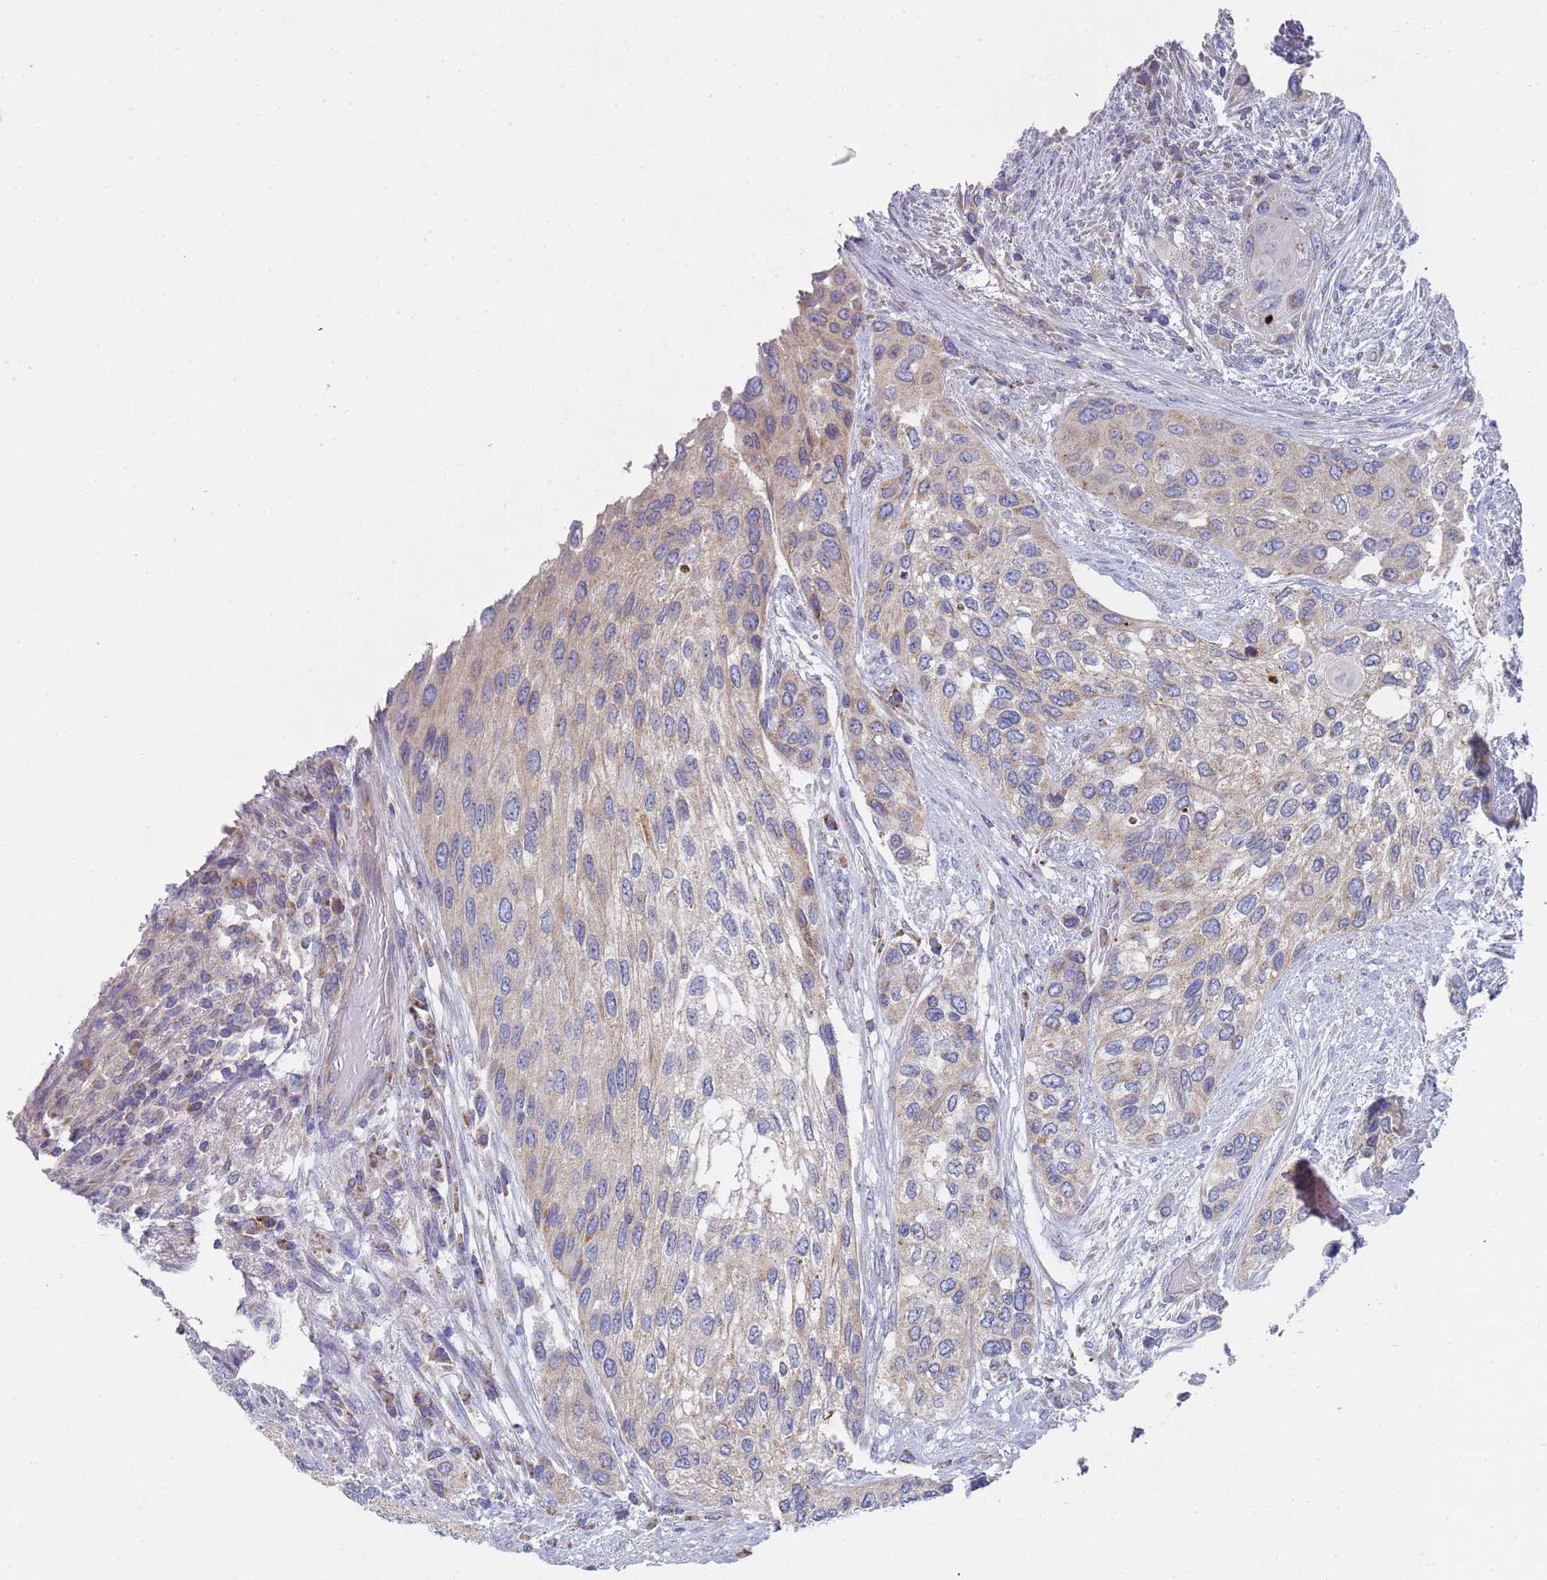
{"staining": {"intensity": "weak", "quantity": "25%-75%", "location": "cytoplasmic/membranous"}, "tissue": "urothelial cancer", "cell_type": "Tumor cells", "image_type": "cancer", "snomed": [{"axis": "morphology", "description": "Normal tissue, NOS"}, {"axis": "morphology", "description": "Urothelial carcinoma, High grade"}, {"axis": "topography", "description": "Vascular tissue"}, {"axis": "topography", "description": "Urinary bladder"}], "caption": "High-power microscopy captured an immunohistochemistry (IHC) micrograph of high-grade urothelial carcinoma, revealing weak cytoplasmic/membranous positivity in approximately 25%-75% of tumor cells.", "gene": "NPEPPS", "patient": {"sex": "female", "age": 56}}